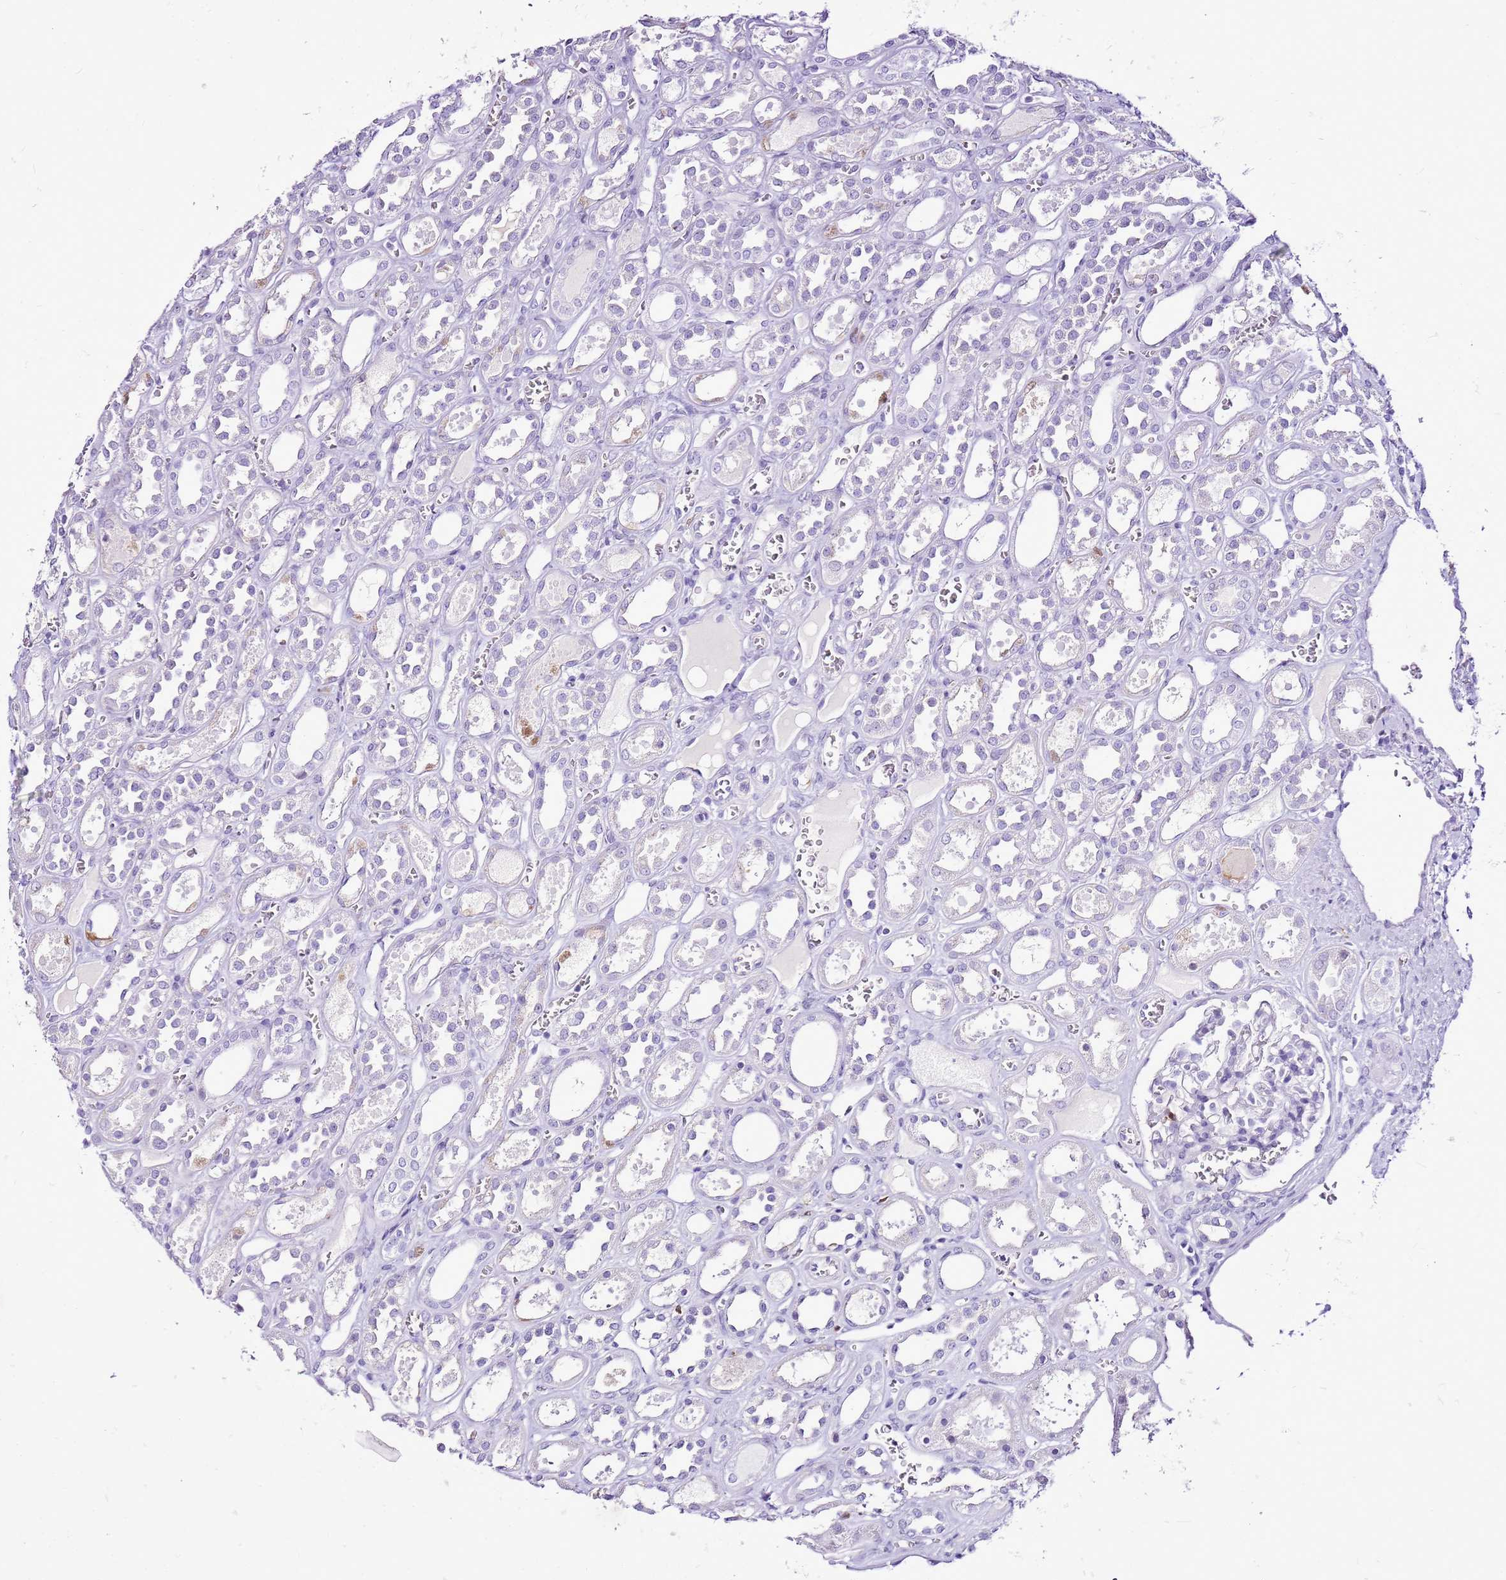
{"staining": {"intensity": "negative", "quantity": "none", "location": "none"}, "tissue": "kidney", "cell_type": "Cells in glomeruli", "image_type": "normal", "snomed": [{"axis": "morphology", "description": "Normal tissue, NOS"}, {"axis": "topography", "description": "Kidney"}], "caption": "Immunohistochemistry photomicrograph of benign kidney stained for a protein (brown), which shows no positivity in cells in glomeruli. (Brightfield microscopy of DAB immunohistochemistry (IHC) at high magnification).", "gene": "SPC25", "patient": {"sex": "female", "age": 41}}